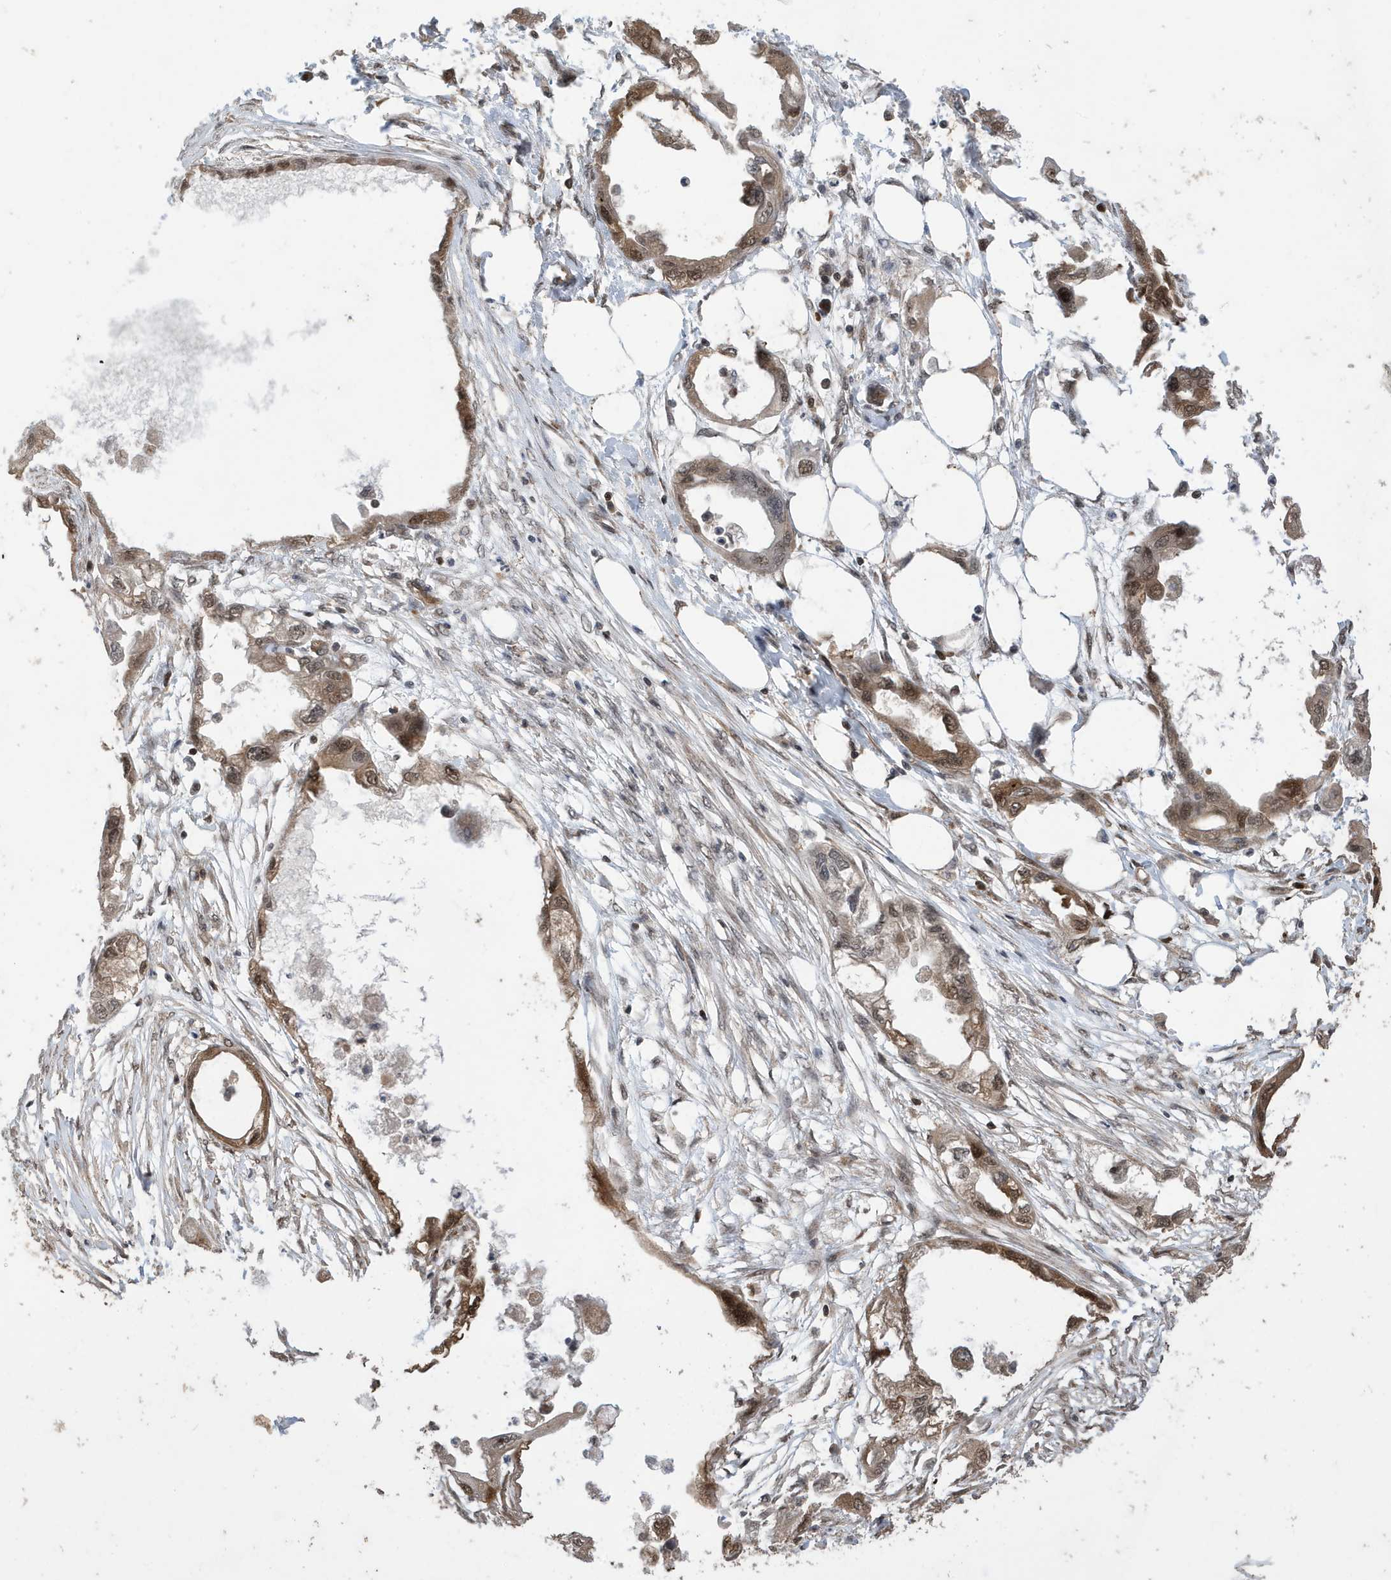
{"staining": {"intensity": "moderate", "quantity": ">75%", "location": "cytoplasmic/membranous,nuclear"}, "tissue": "endometrial cancer", "cell_type": "Tumor cells", "image_type": "cancer", "snomed": [{"axis": "morphology", "description": "Adenocarcinoma, NOS"}, {"axis": "morphology", "description": "Adenocarcinoma, metastatic, NOS"}, {"axis": "topography", "description": "Adipose tissue"}, {"axis": "topography", "description": "Endometrium"}], "caption": "Endometrial adenocarcinoma tissue exhibits moderate cytoplasmic/membranous and nuclear staining in about >75% of tumor cells The protein is stained brown, and the nuclei are stained in blue (DAB IHC with brightfield microscopy, high magnification).", "gene": "UBQLN1", "patient": {"sex": "female", "age": 67}}